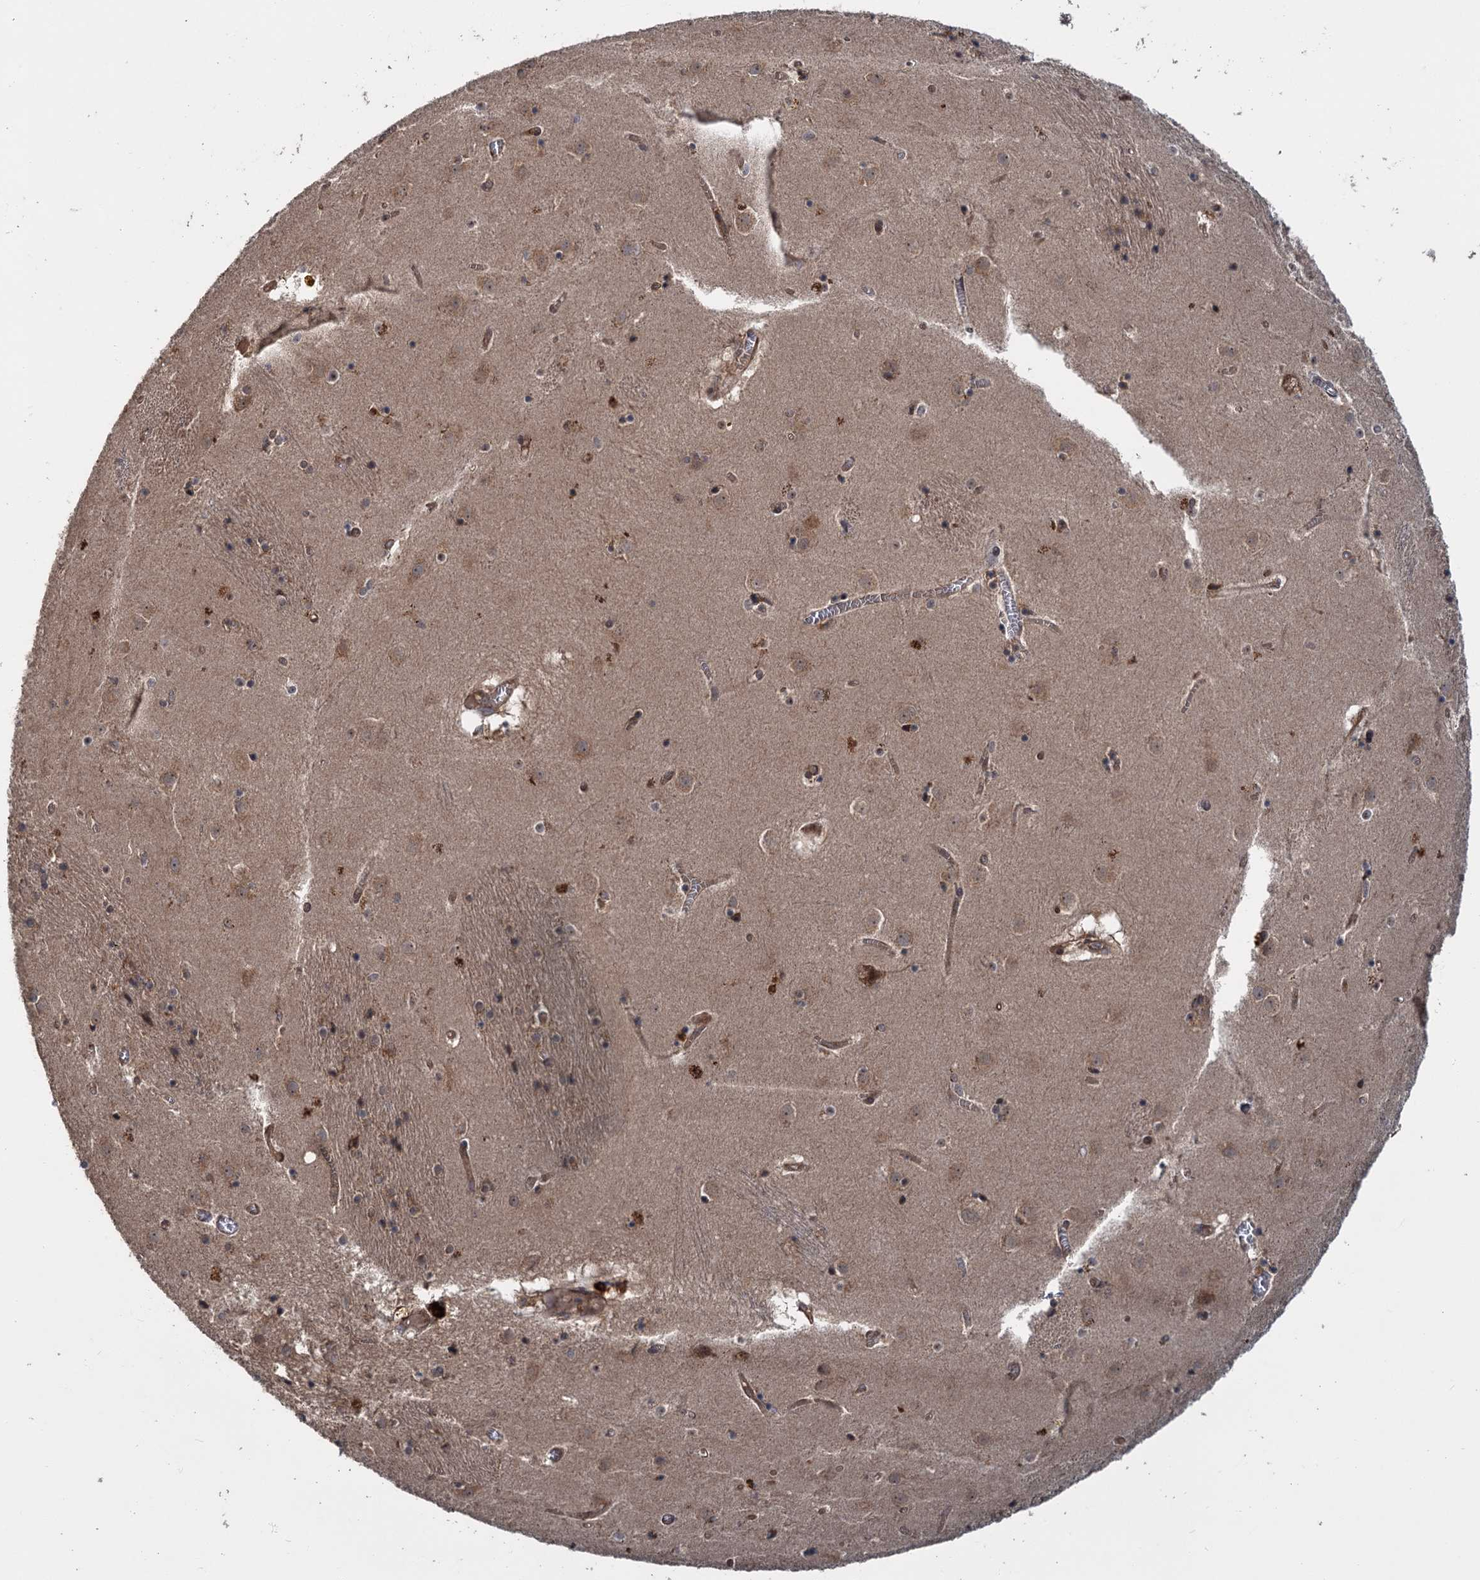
{"staining": {"intensity": "weak", "quantity": "<25%", "location": "cytoplasmic/membranous"}, "tissue": "caudate", "cell_type": "Glial cells", "image_type": "normal", "snomed": [{"axis": "morphology", "description": "Normal tissue, NOS"}, {"axis": "topography", "description": "Lateral ventricle wall"}], "caption": "Immunohistochemistry photomicrograph of benign human caudate stained for a protein (brown), which exhibits no positivity in glial cells. (DAB immunohistochemistry with hematoxylin counter stain).", "gene": "KANSL2", "patient": {"sex": "male", "age": 70}}